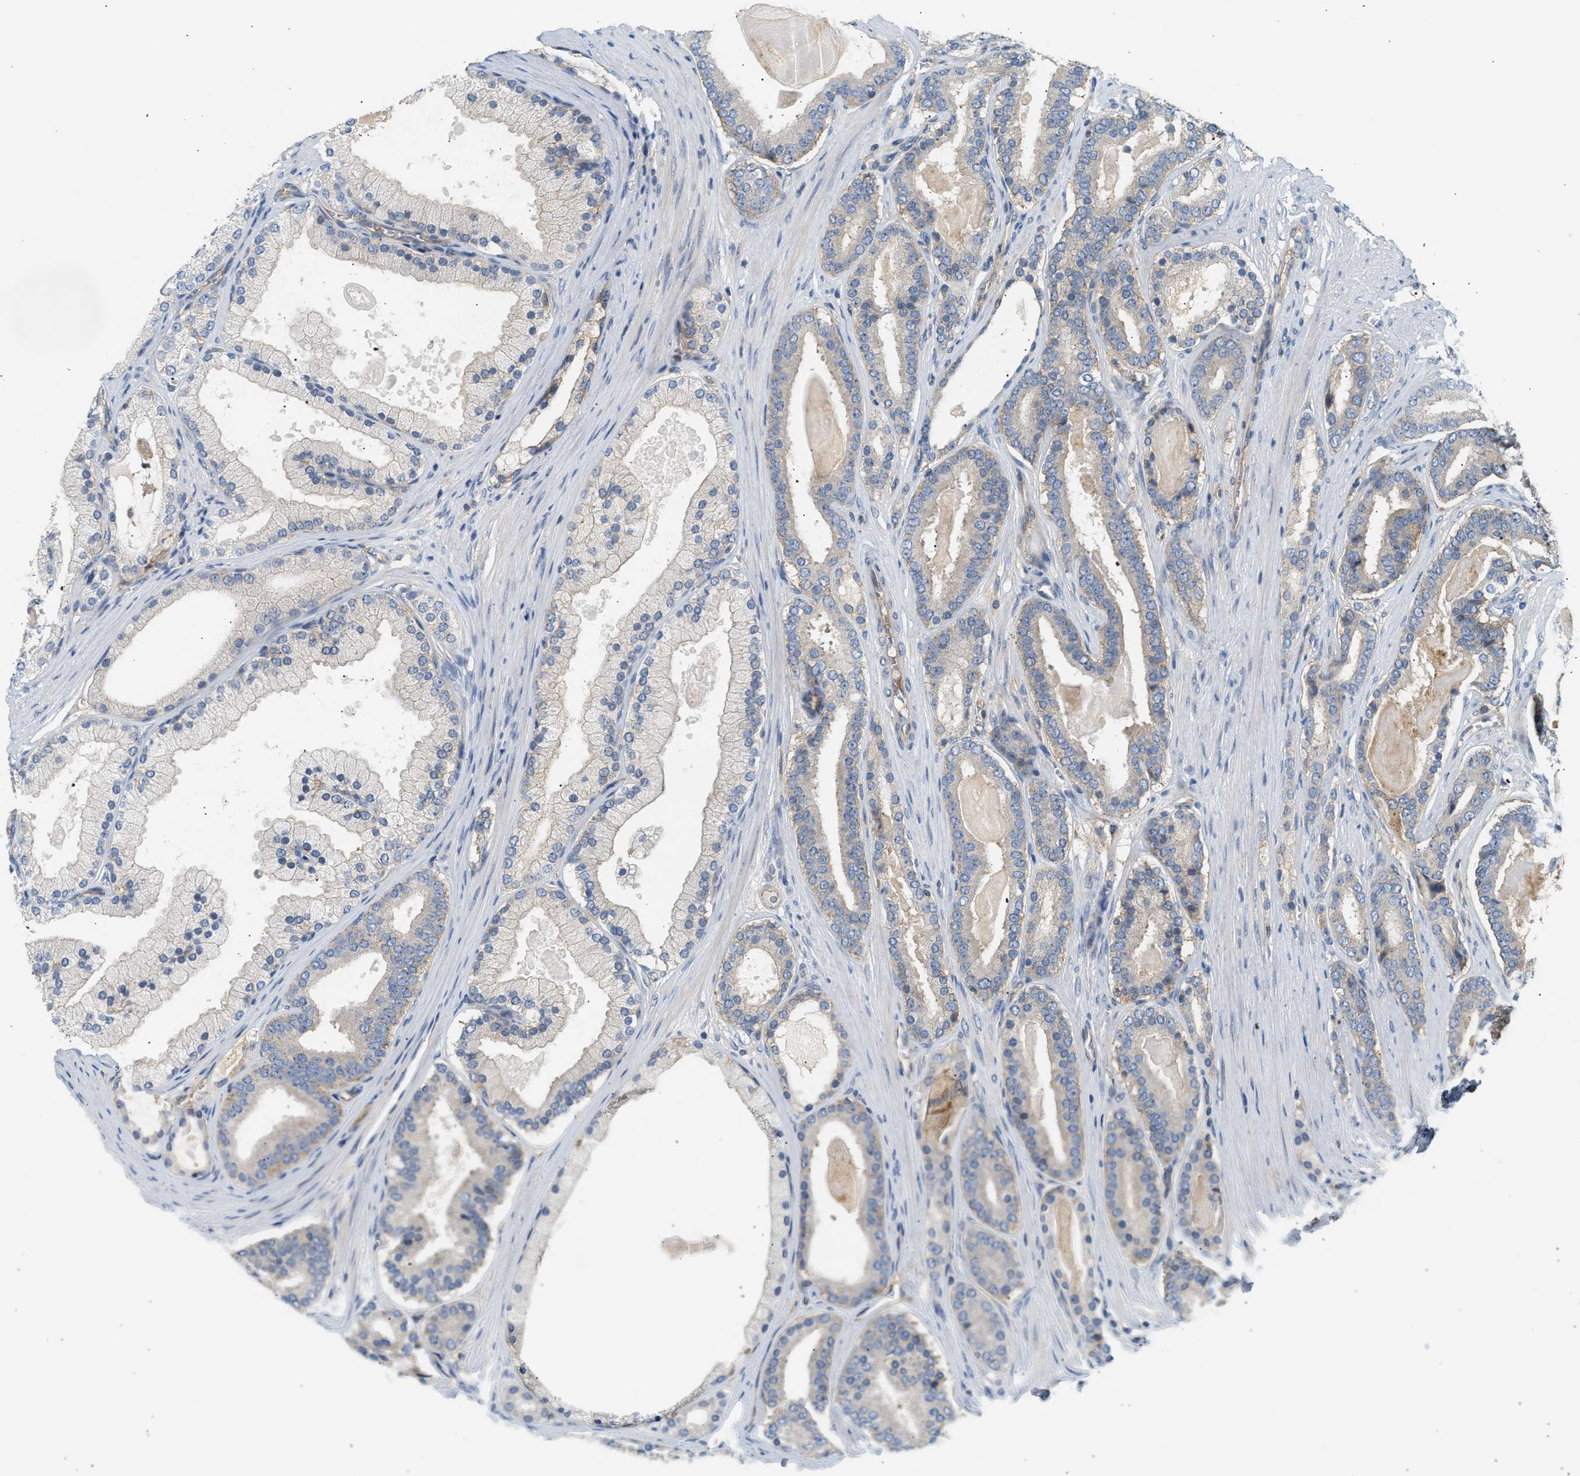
{"staining": {"intensity": "negative", "quantity": "none", "location": "none"}, "tissue": "prostate cancer", "cell_type": "Tumor cells", "image_type": "cancer", "snomed": [{"axis": "morphology", "description": "Adenocarcinoma, High grade"}, {"axis": "topography", "description": "Prostate"}], "caption": "A micrograph of adenocarcinoma (high-grade) (prostate) stained for a protein displays no brown staining in tumor cells.", "gene": "PAFAH1B1", "patient": {"sex": "male", "age": 60}}